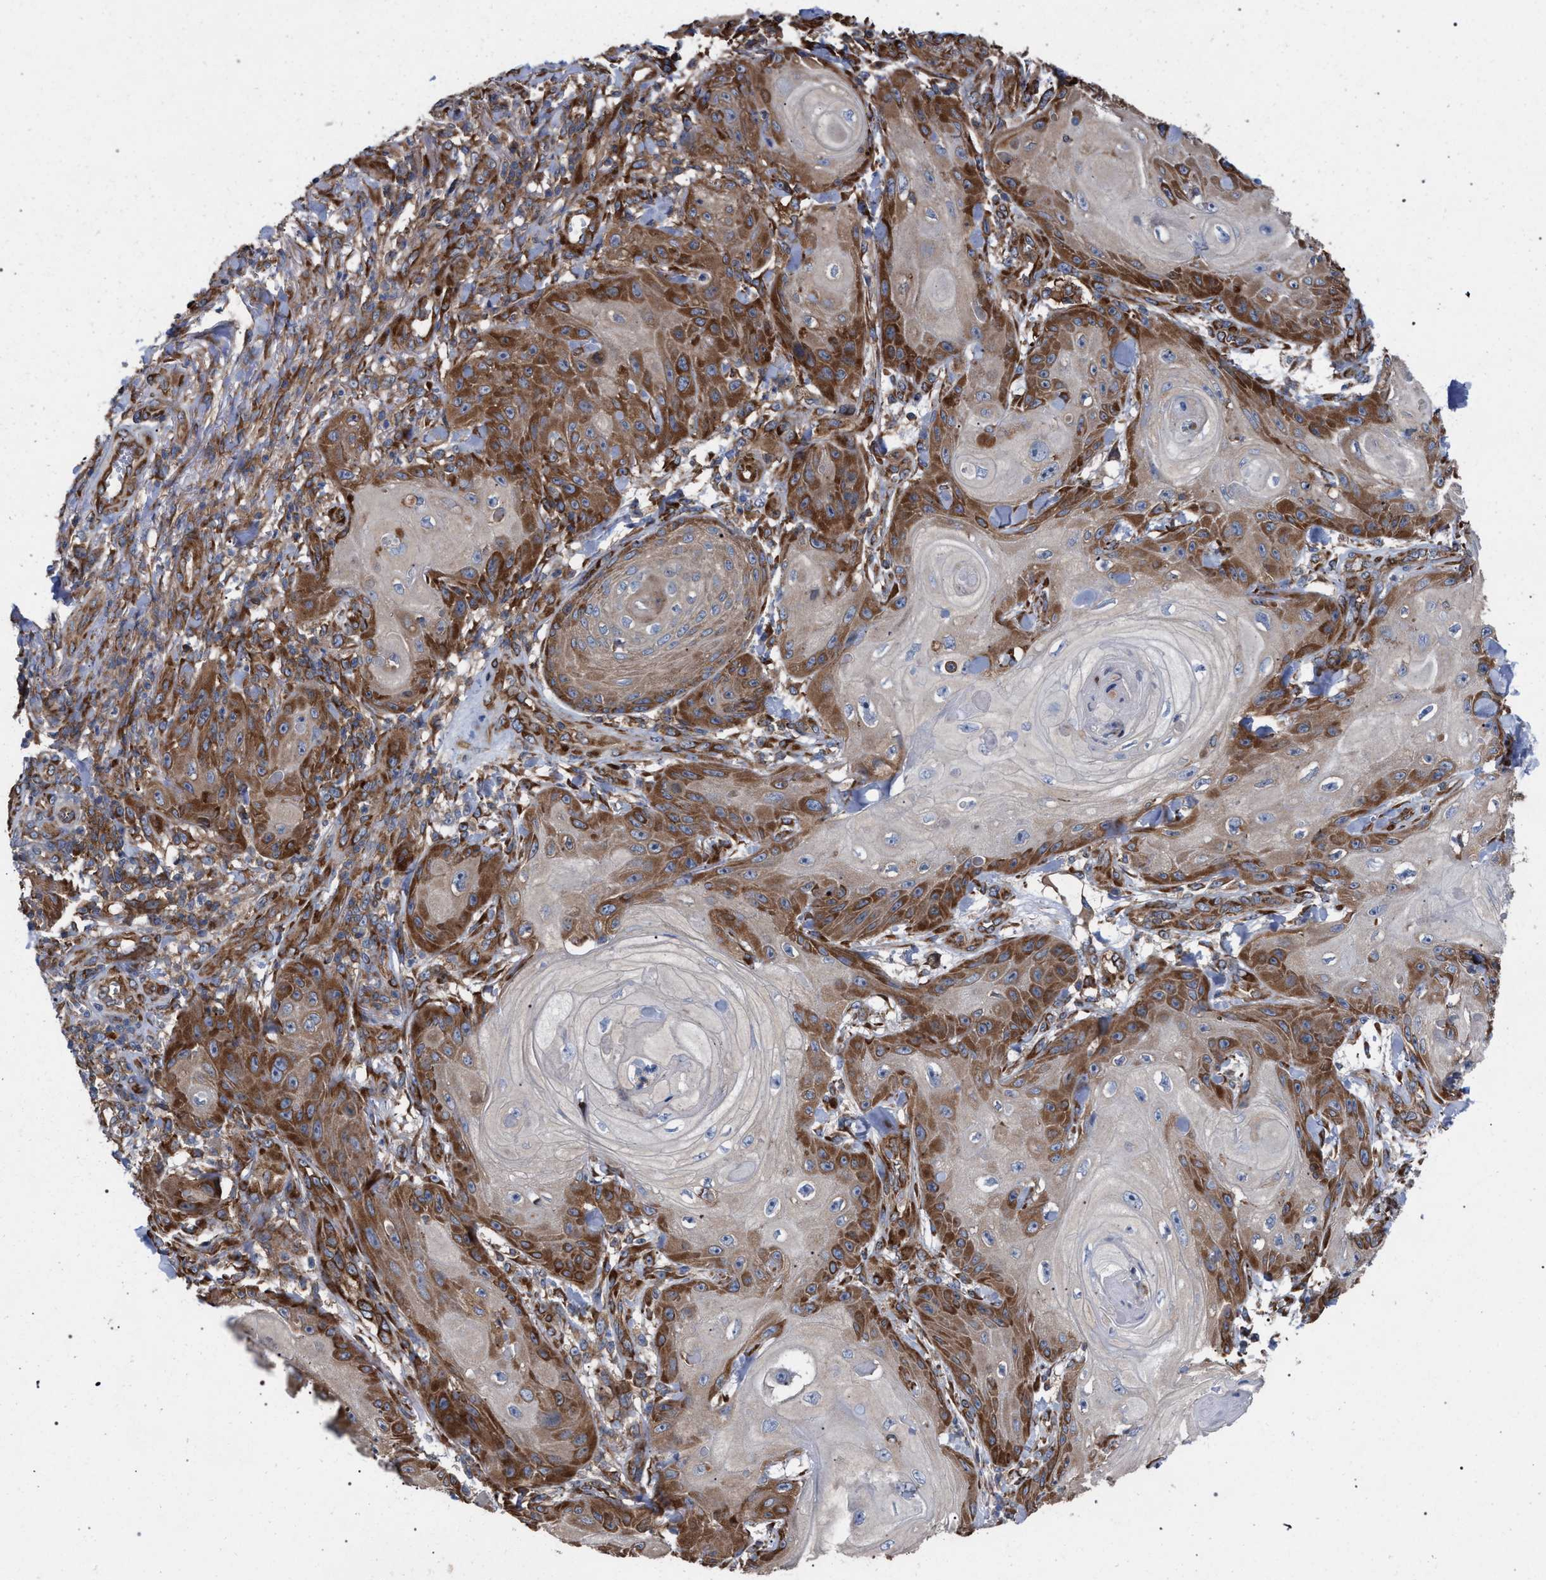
{"staining": {"intensity": "strong", "quantity": ">75%", "location": "cytoplasmic/membranous"}, "tissue": "skin cancer", "cell_type": "Tumor cells", "image_type": "cancer", "snomed": [{"axis": "morphology", "description": "Squamous cell carcinoma, NOS"}, {"axis": "topography", "description": "Skin"}], "caption": "High-magnification brightfield microscopy of skin cancer stained with DAB (brown) and counterstained with hematoxylin (blue). tumor cells exhibit strong cytoplasmic/membranous expression is seen in about>75% of cells. Using DAB (3,3'-diaminobenzidine) (brown) and hematoxylin (blue) stains, captured at high magnification using brightfield microscopy.", "gene": "CDR2L", "patient": {"sex": "male", "age": 74}}